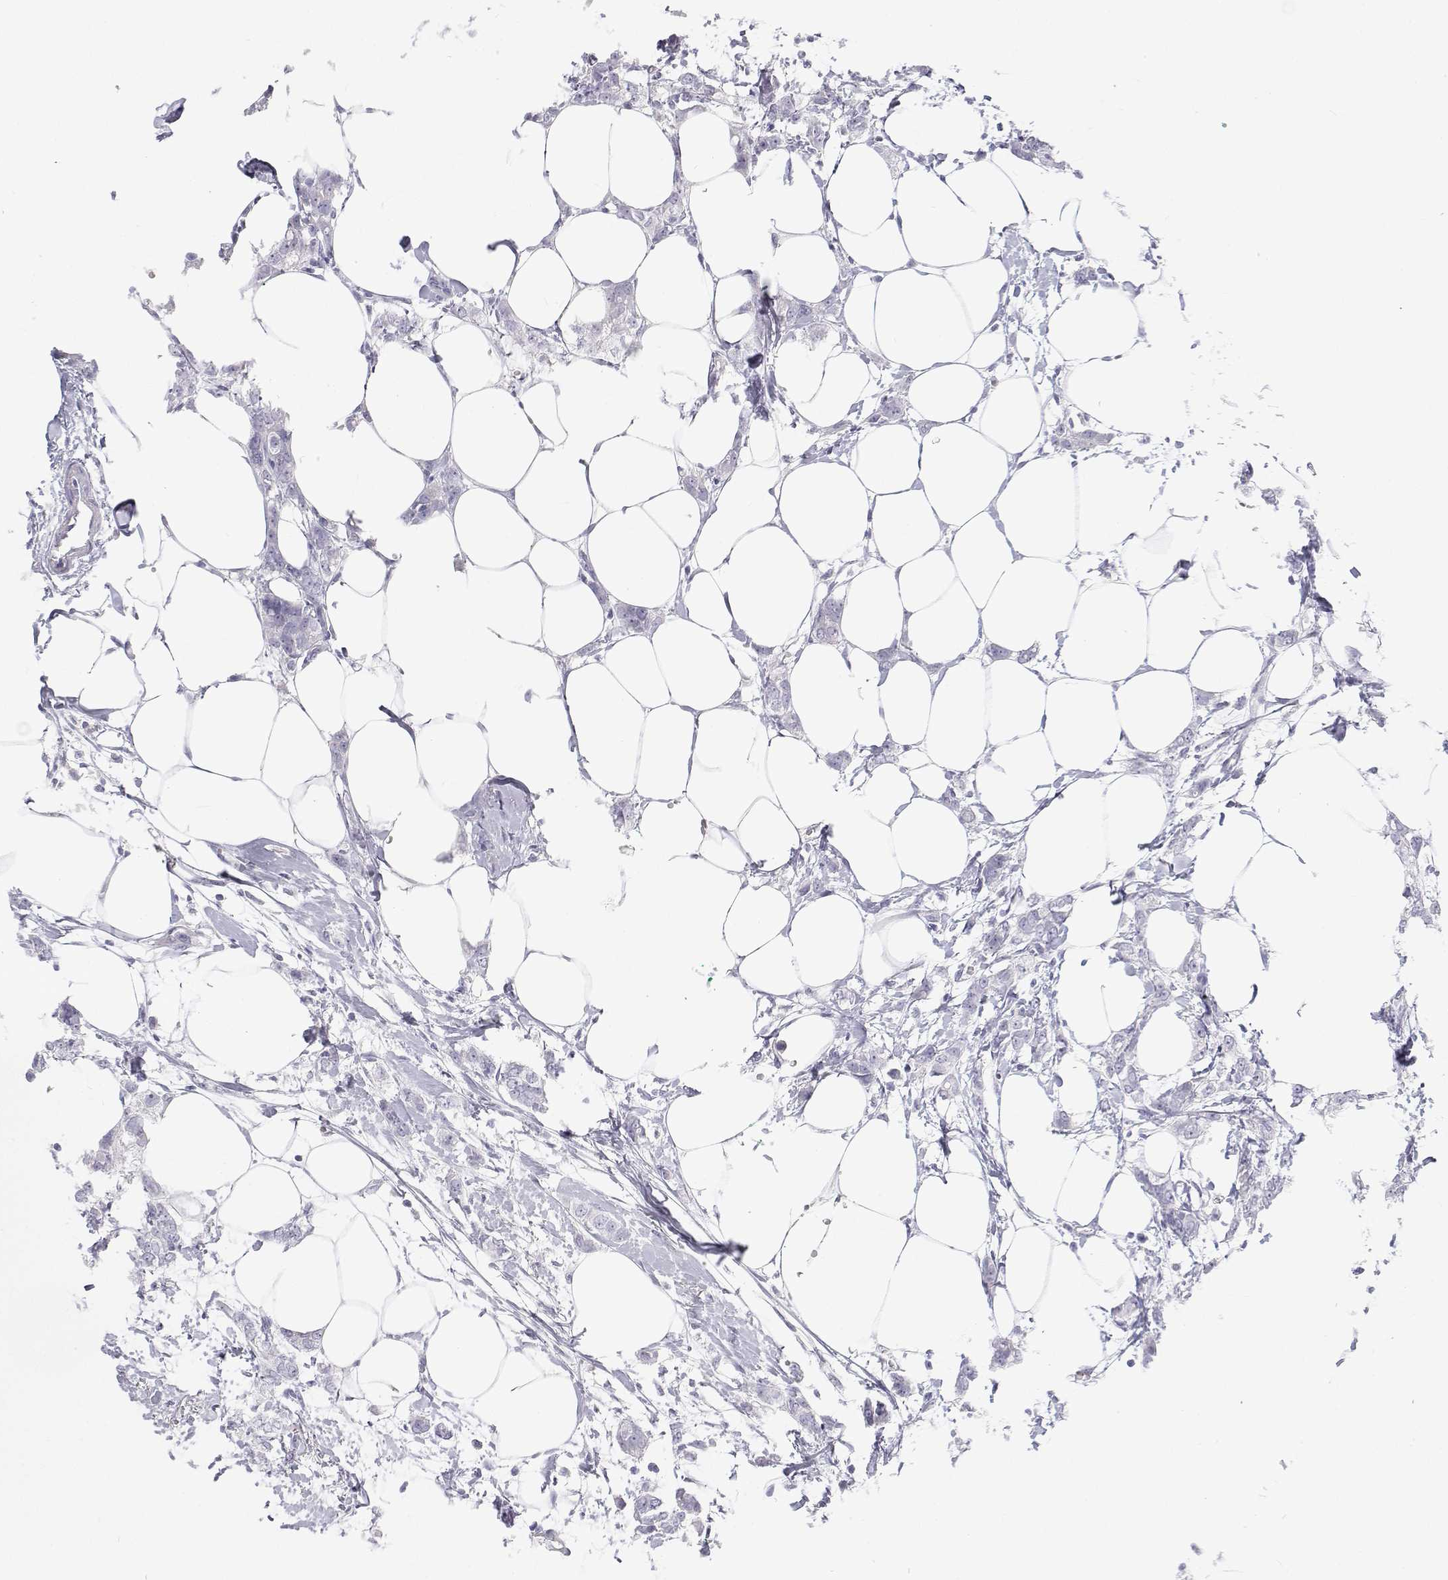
{"staining": {"intensity": "negative", "quantity": "none", "location": "none"}, "tissue": "breast cancer", "cell_type": "Tumor cells", "image_type": "cancer", "snomed": [{"axis": "morphology", "description": "Duct carcinoma"}, {"axis": "topography", "description": "Breast"}], "caption": "The photomicrograph exhibits no significant expression in tumor cells of invasive ductal carcinoma (breast).", "gene": "TTN", "patient": {"sex": "female", "age": 40}}